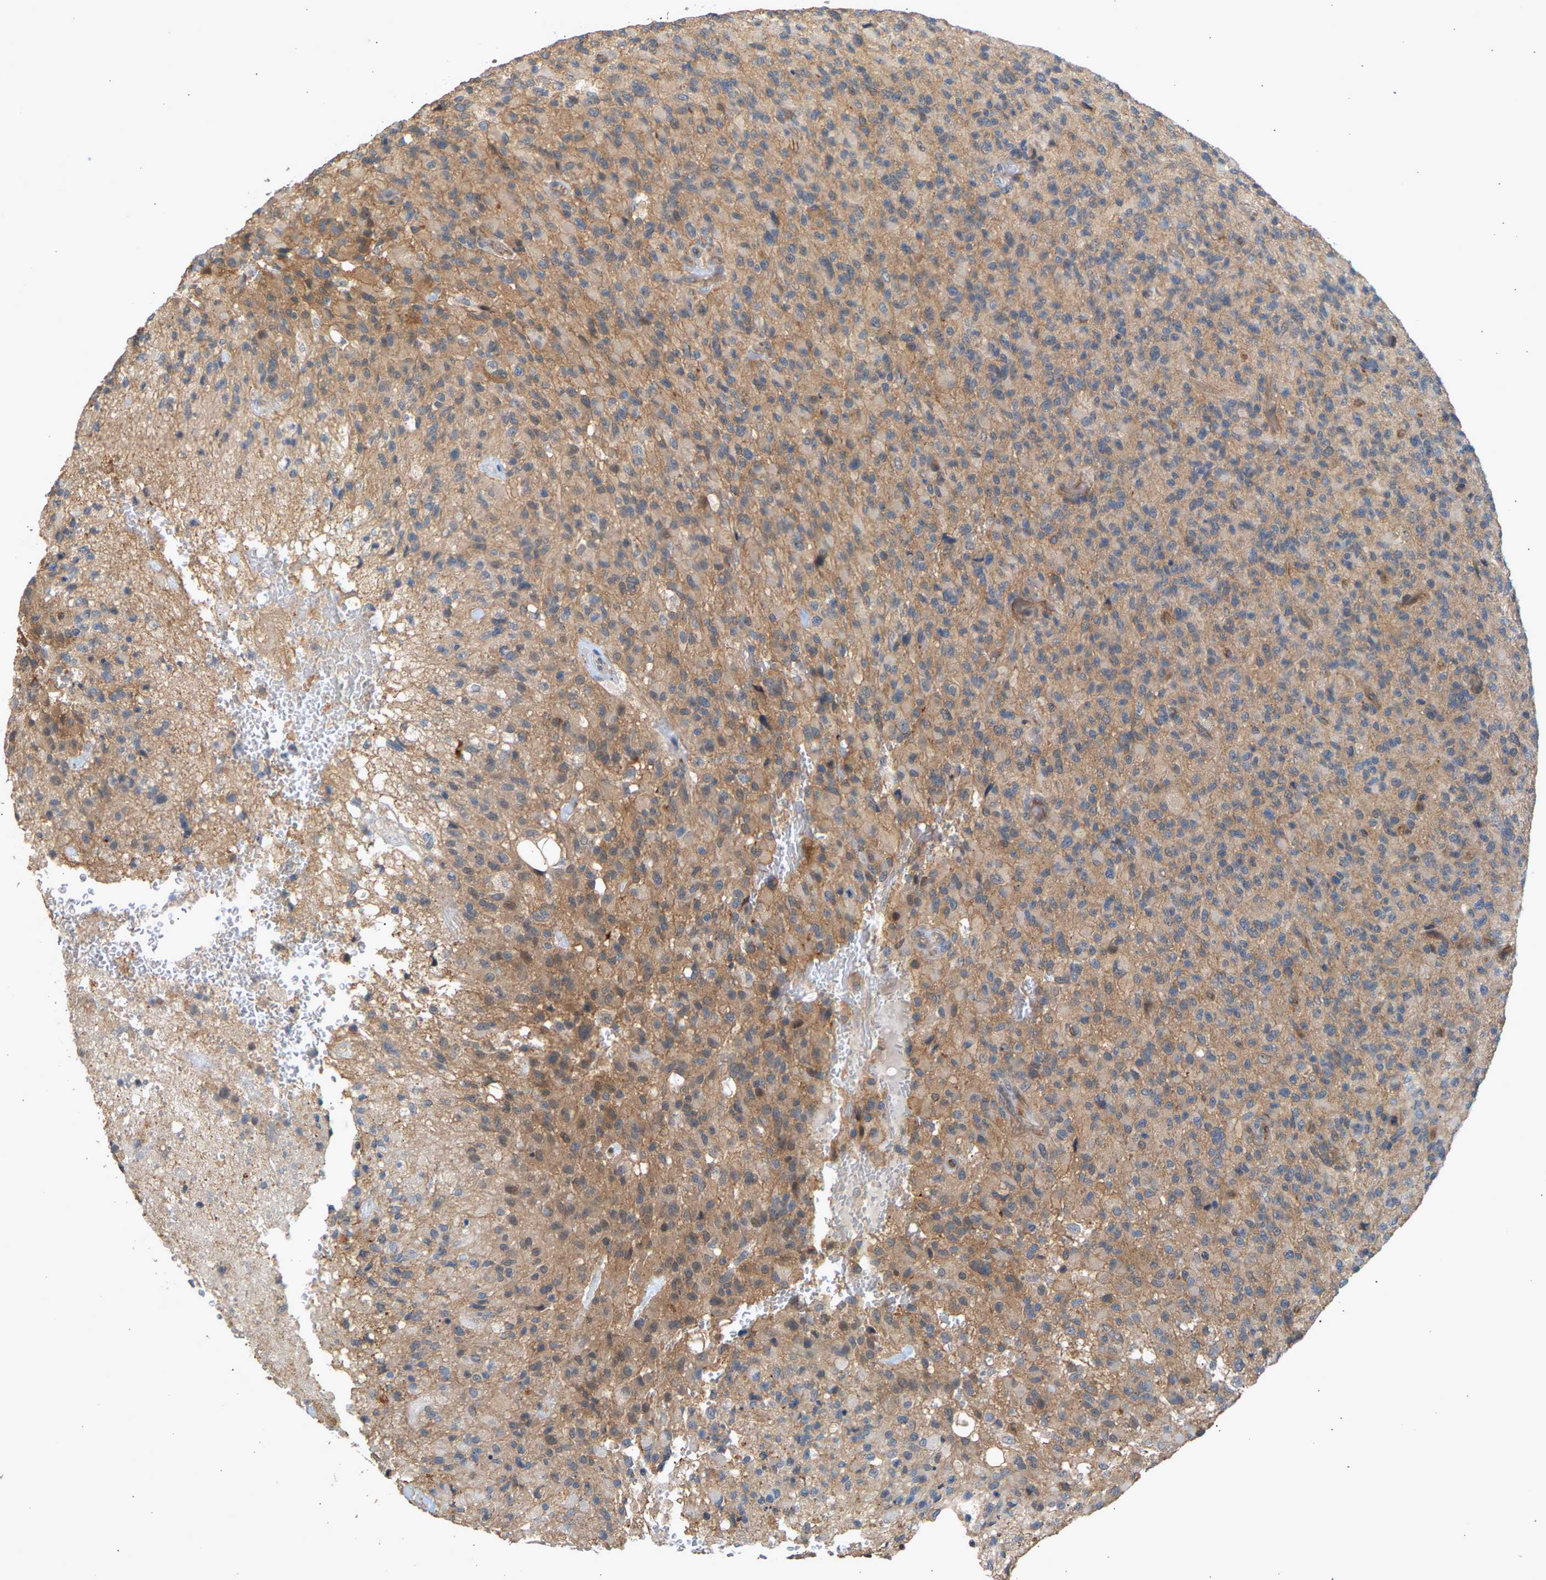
{"staining": {"intensity": "moderate", "quantity": "25%-75%", "location": "cytoplasmic/membranous"}, "tissue": "glioma", "cell_type": "Tumor cells", "image_type": "cancer", "snomed": [{"axis": "morphology", "description": "Glioma, malignant, High grade"}, {"axis": "topography", "description": "Brain"}], "caption": "Immunohistochemical staining of glioma shows moderate cytoplasmic/membranous protein positivity in approximately 25%-75% of tumor cells. Nuclei are stained in blue.", "gene": "RGL1", "patient": {"sex": "male", "age": 71}}